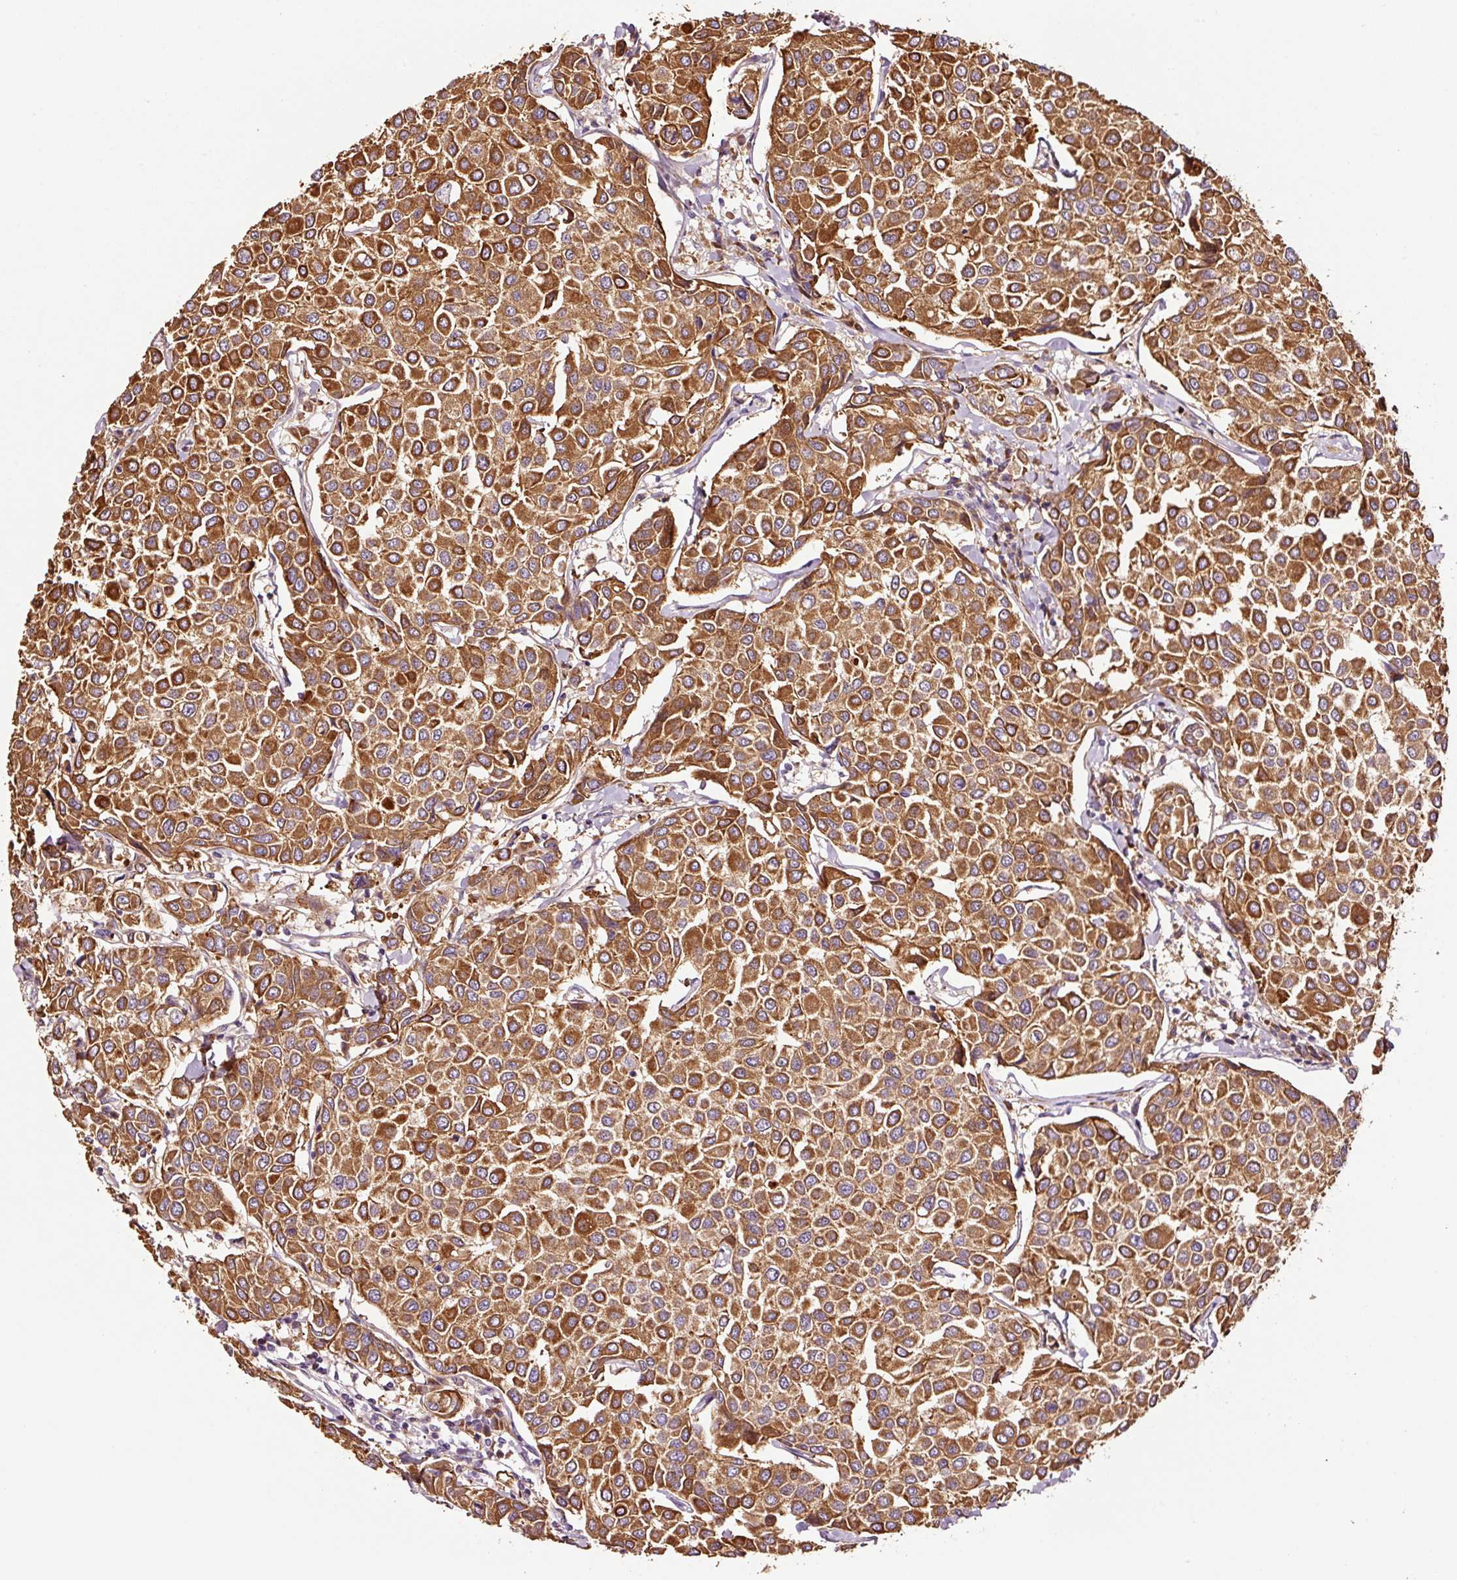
{"staining": {"intensity": "strong", "quantity": ">75%", "location": "cytoplasmic/membranous"}, "tissue": "breast cancer", "cell_type": "Tumor cells", "image_type": "cancer", "snomed": [{"axis": "morphology", "description": "Duct carcinoma"}, {"axis": "topography", "description": "Breast"}], "caption": "Tumor cells show strong cytoplasmic/membranous staining in about >75% of cells in breast cancer. (DAB = brown stain, brightfield microscopy at high magnification).", "gene": "PGLYRP2", "patient": {"sex": "female", "age": 55}}